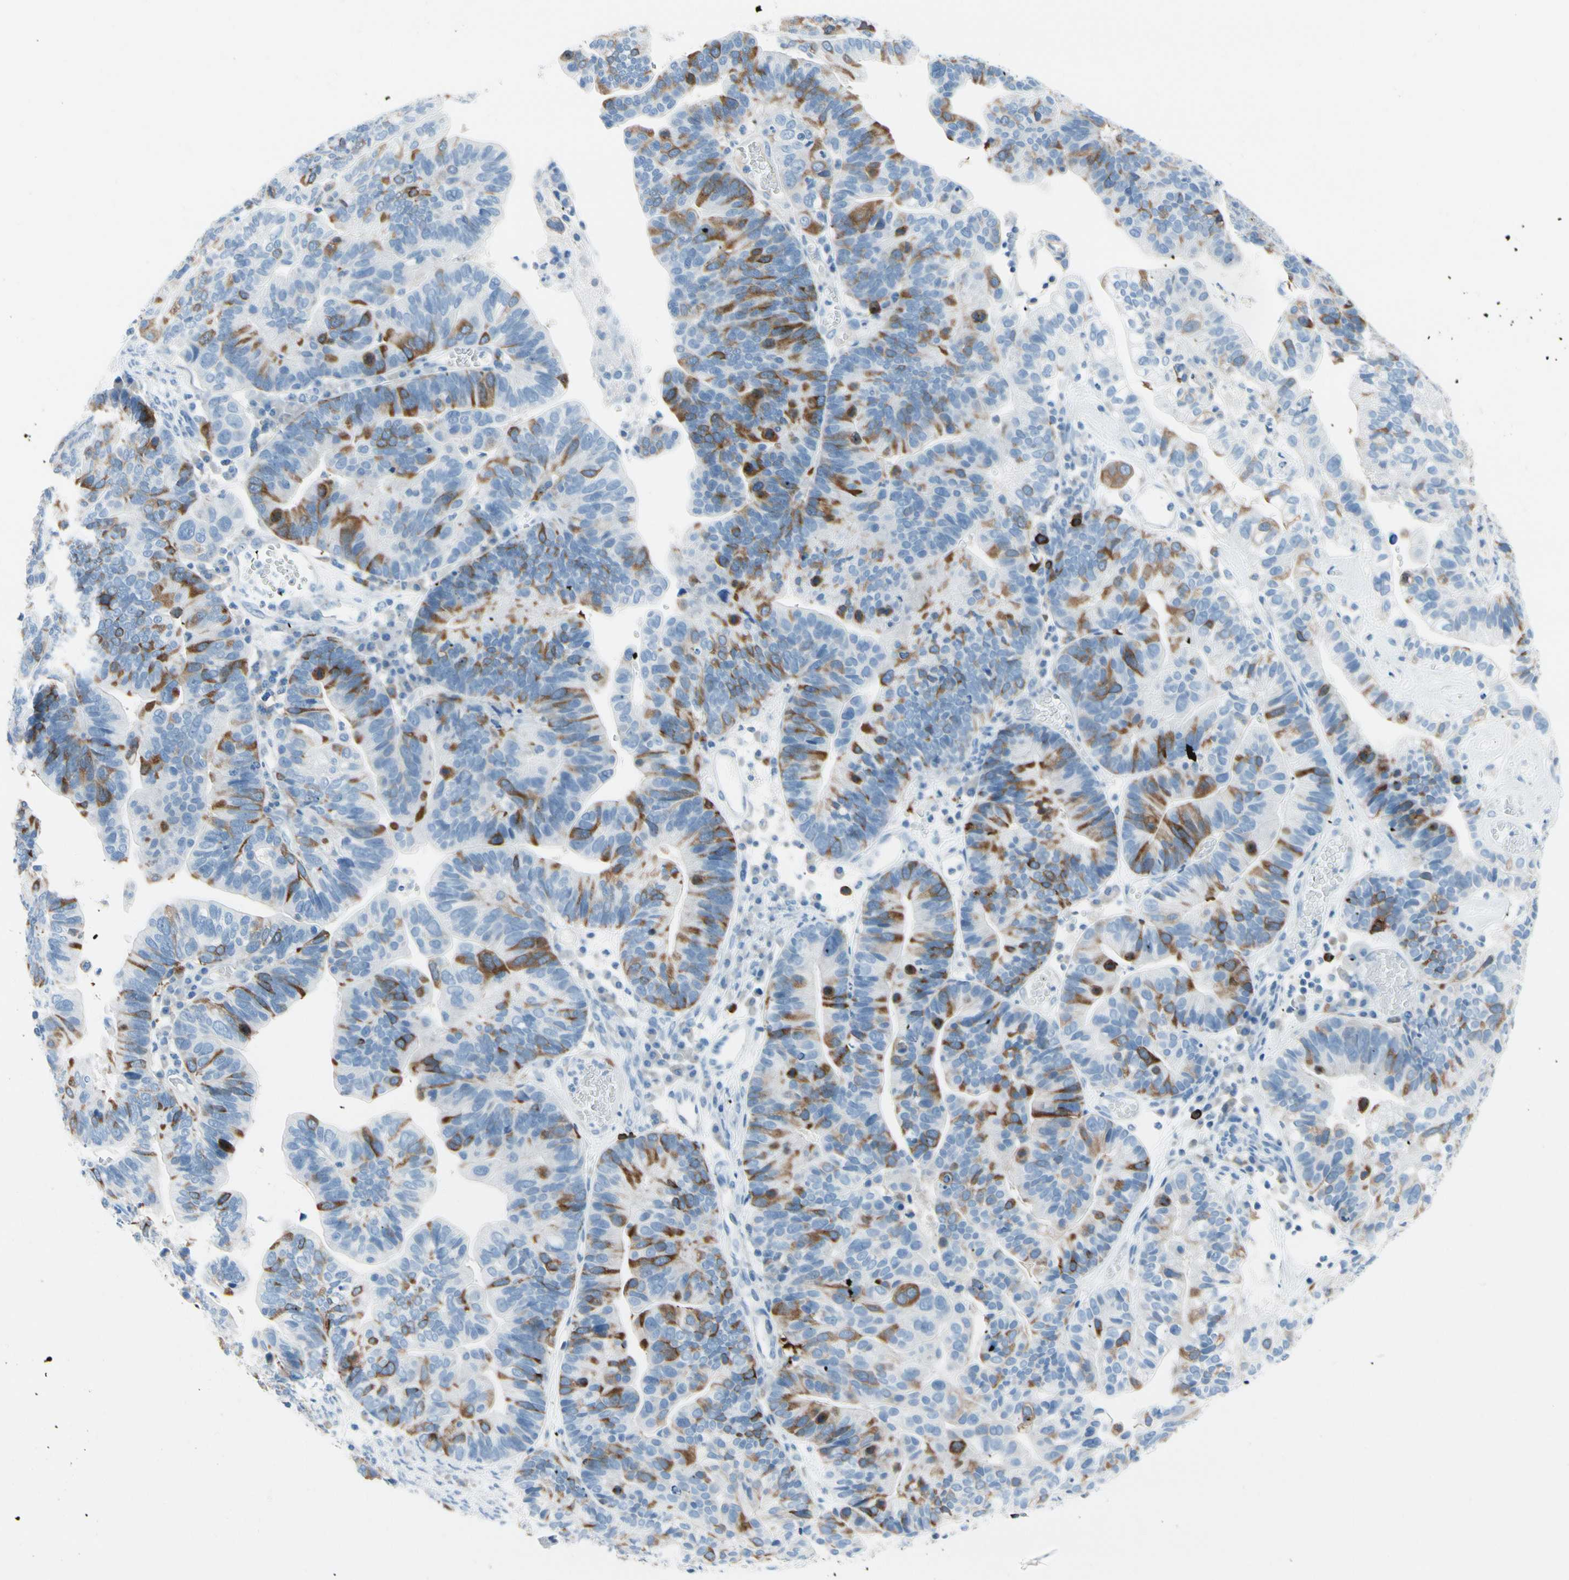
{"staining": {"intensity": "moderate", "quantity": ">75%", "location": "cytoplasmic/membranous"}, "tissue": "ovarian cancer", "cell_type": "Tumor cells", "image_type": "cancer", "snomed": [{"axis": "morphology", "description": "Cystadenocarcinoma, serous, NOS"}, {"axis": "topography", "description": "Ovary"}], "caption": "Protein analysis of ovarian serous cystadenocarcinoma tissue reveals moderate cytoplasmic/membranous positivity in approximately >75% of tumor cells. Nuclei are stained in blue.", "gene": "TACC3", "patient": {"sex": "female", "age": 56}}